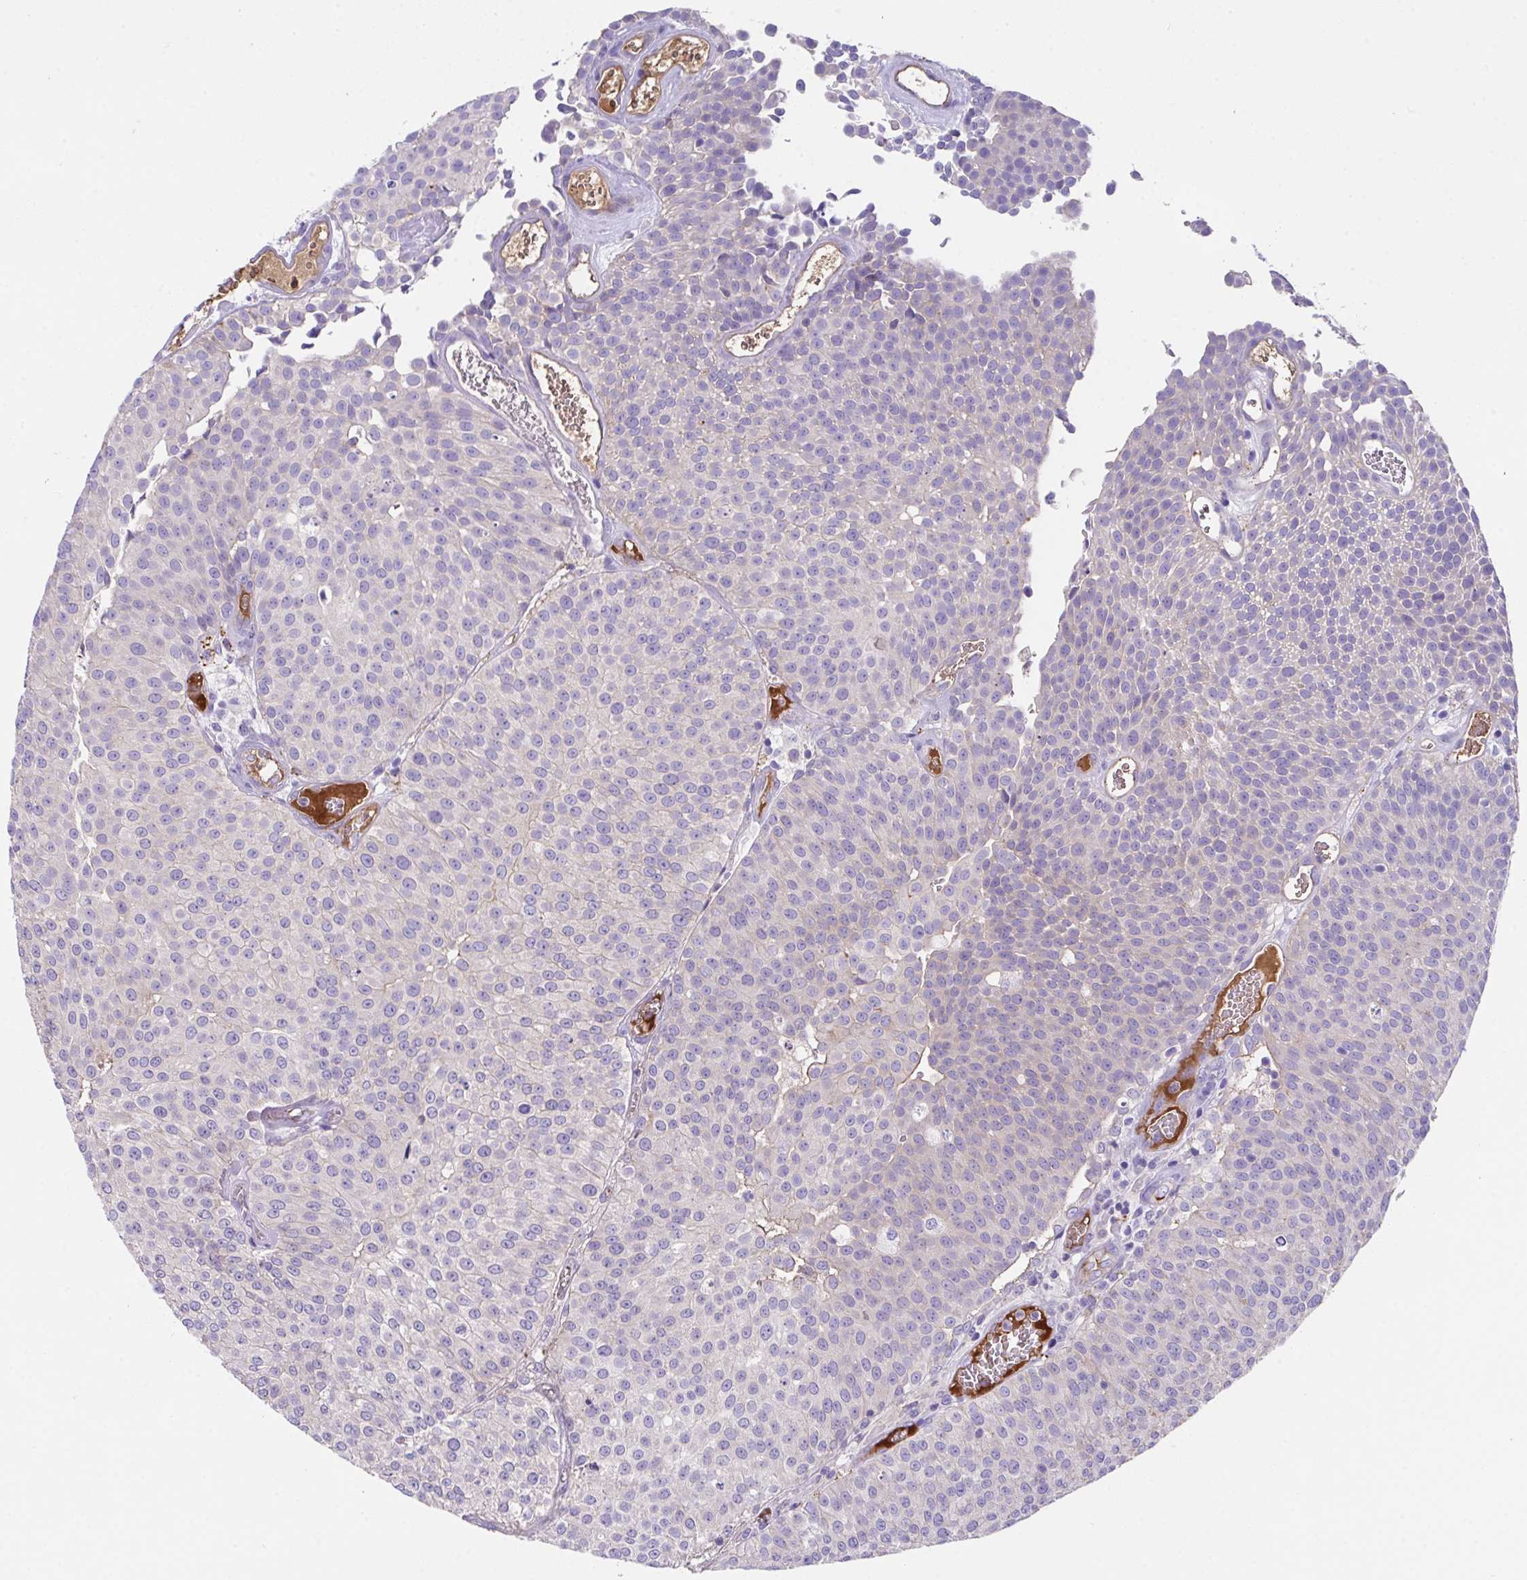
{"staining": {"intensity": "weak", "quantity": "<25%", "location": "cytoplasmic/membranous"}, "tissue": "urothelial cancer", "cell_type": "Tumor cells", "image_type": "cancer", "snomed": [{"axis": "morphology", "description": "Urothelial carcinoma, Low grade"}, {"axis": "topography", "description": "Urinary bladder"}], "caption": "Protein analysis of urothelial cancer exhibits no significant expression in tumor cells.", "gene": "ZNF813", "patient": {"sex": "female", "age": 79}}